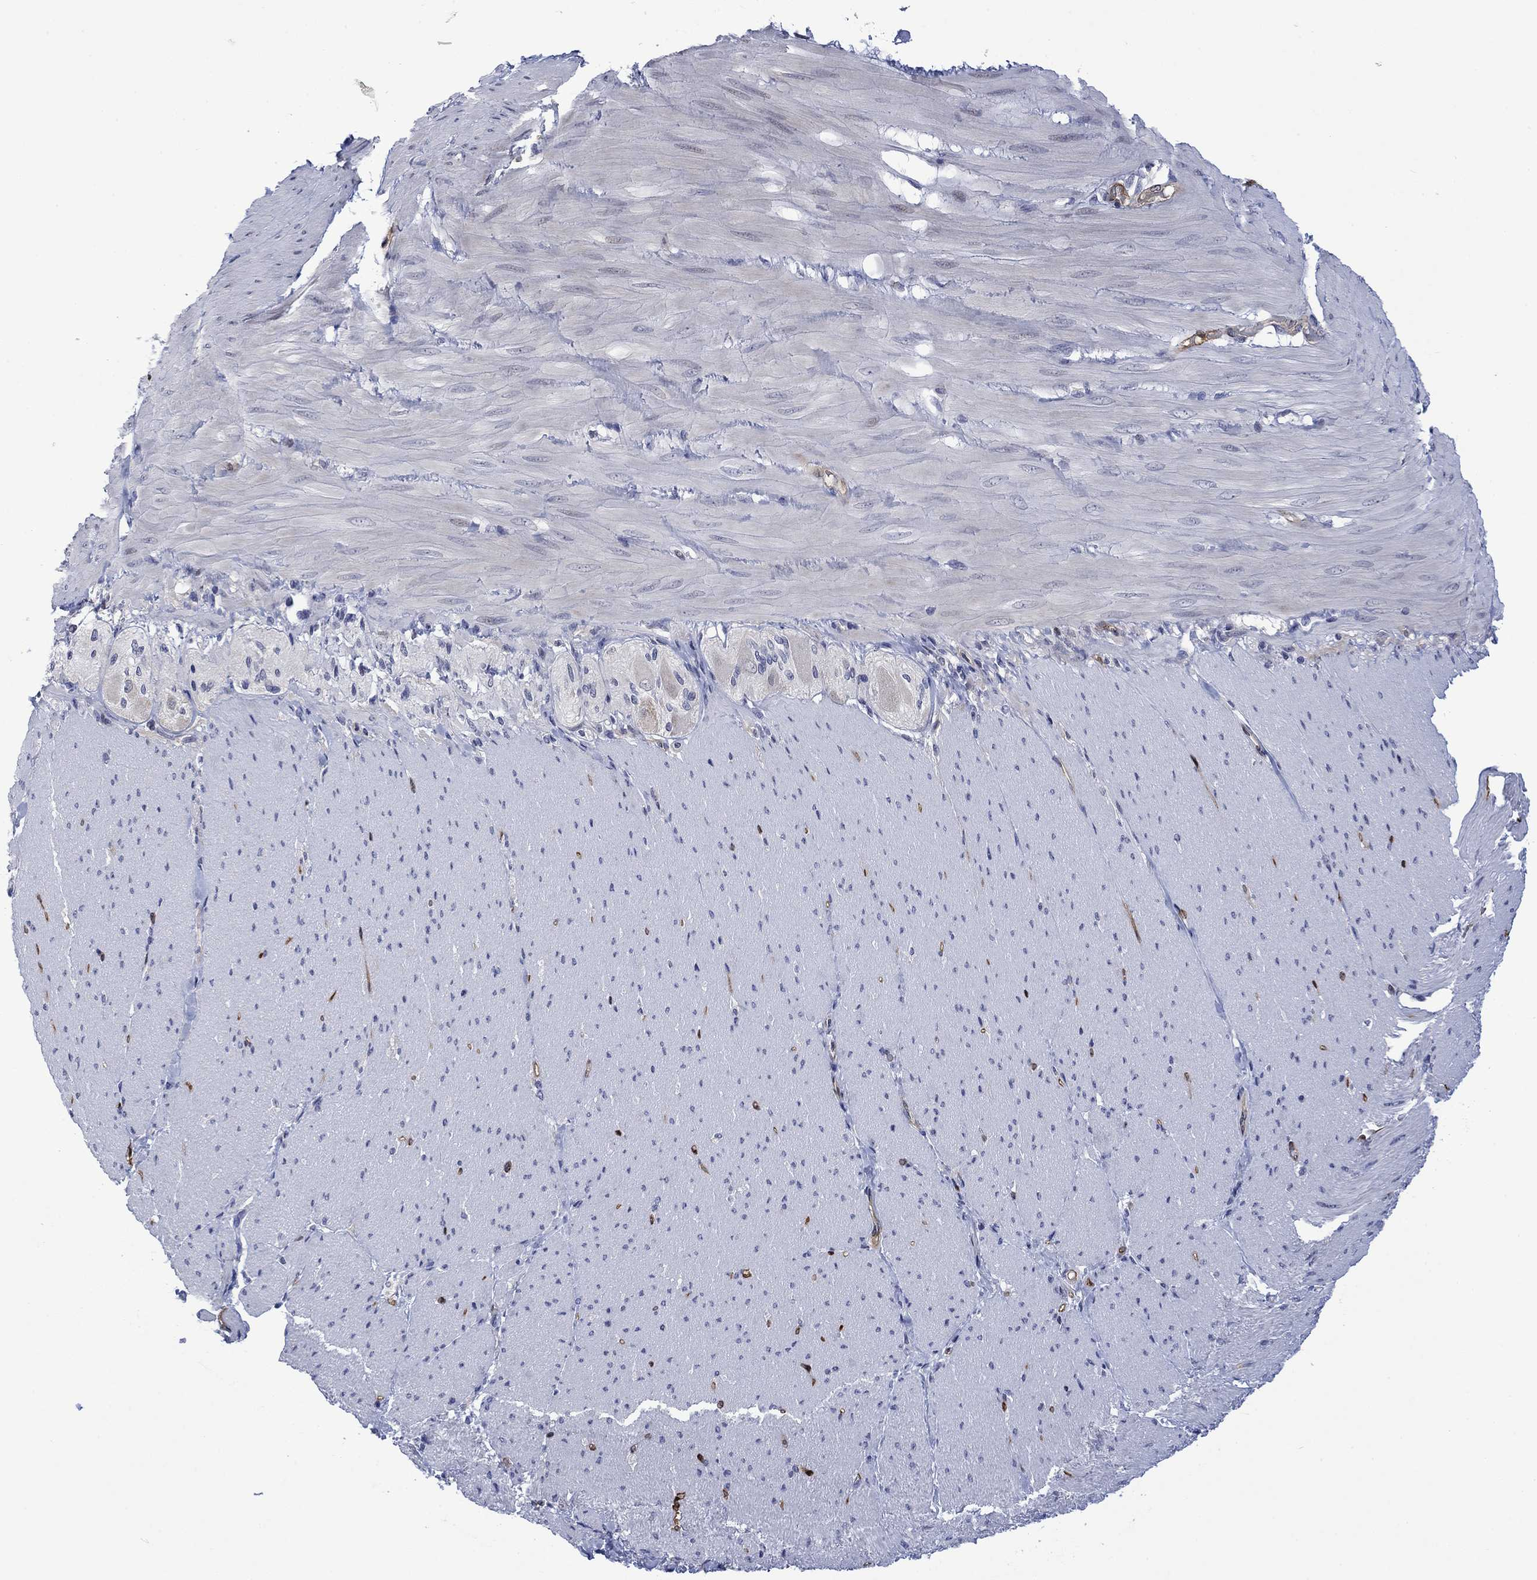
{"staining": {"intensity": "negative", "quantity": "none", "location": "none"}, "tissue": "soft tissue", "cell_type": "Fibroblasts", "image_type": "normal", "snomed": [{"axis": "morphology", "description": "Normal tissue, NOS"}, {"axis": "topography", "description": "Smooth muscle"}, {"axis": "topography", "description": "Duodenum"}, {"axis": "topography", "description": "Peripheral nerve tissue"}], "caption": "DAB immunohistochemical staining of unremarkable soft tissue demonstrates no significant staining in fibroblasts. Nuclei are stained in blue.", "gene": "AGL", "patient": {"sex": "female", "age": 61}}